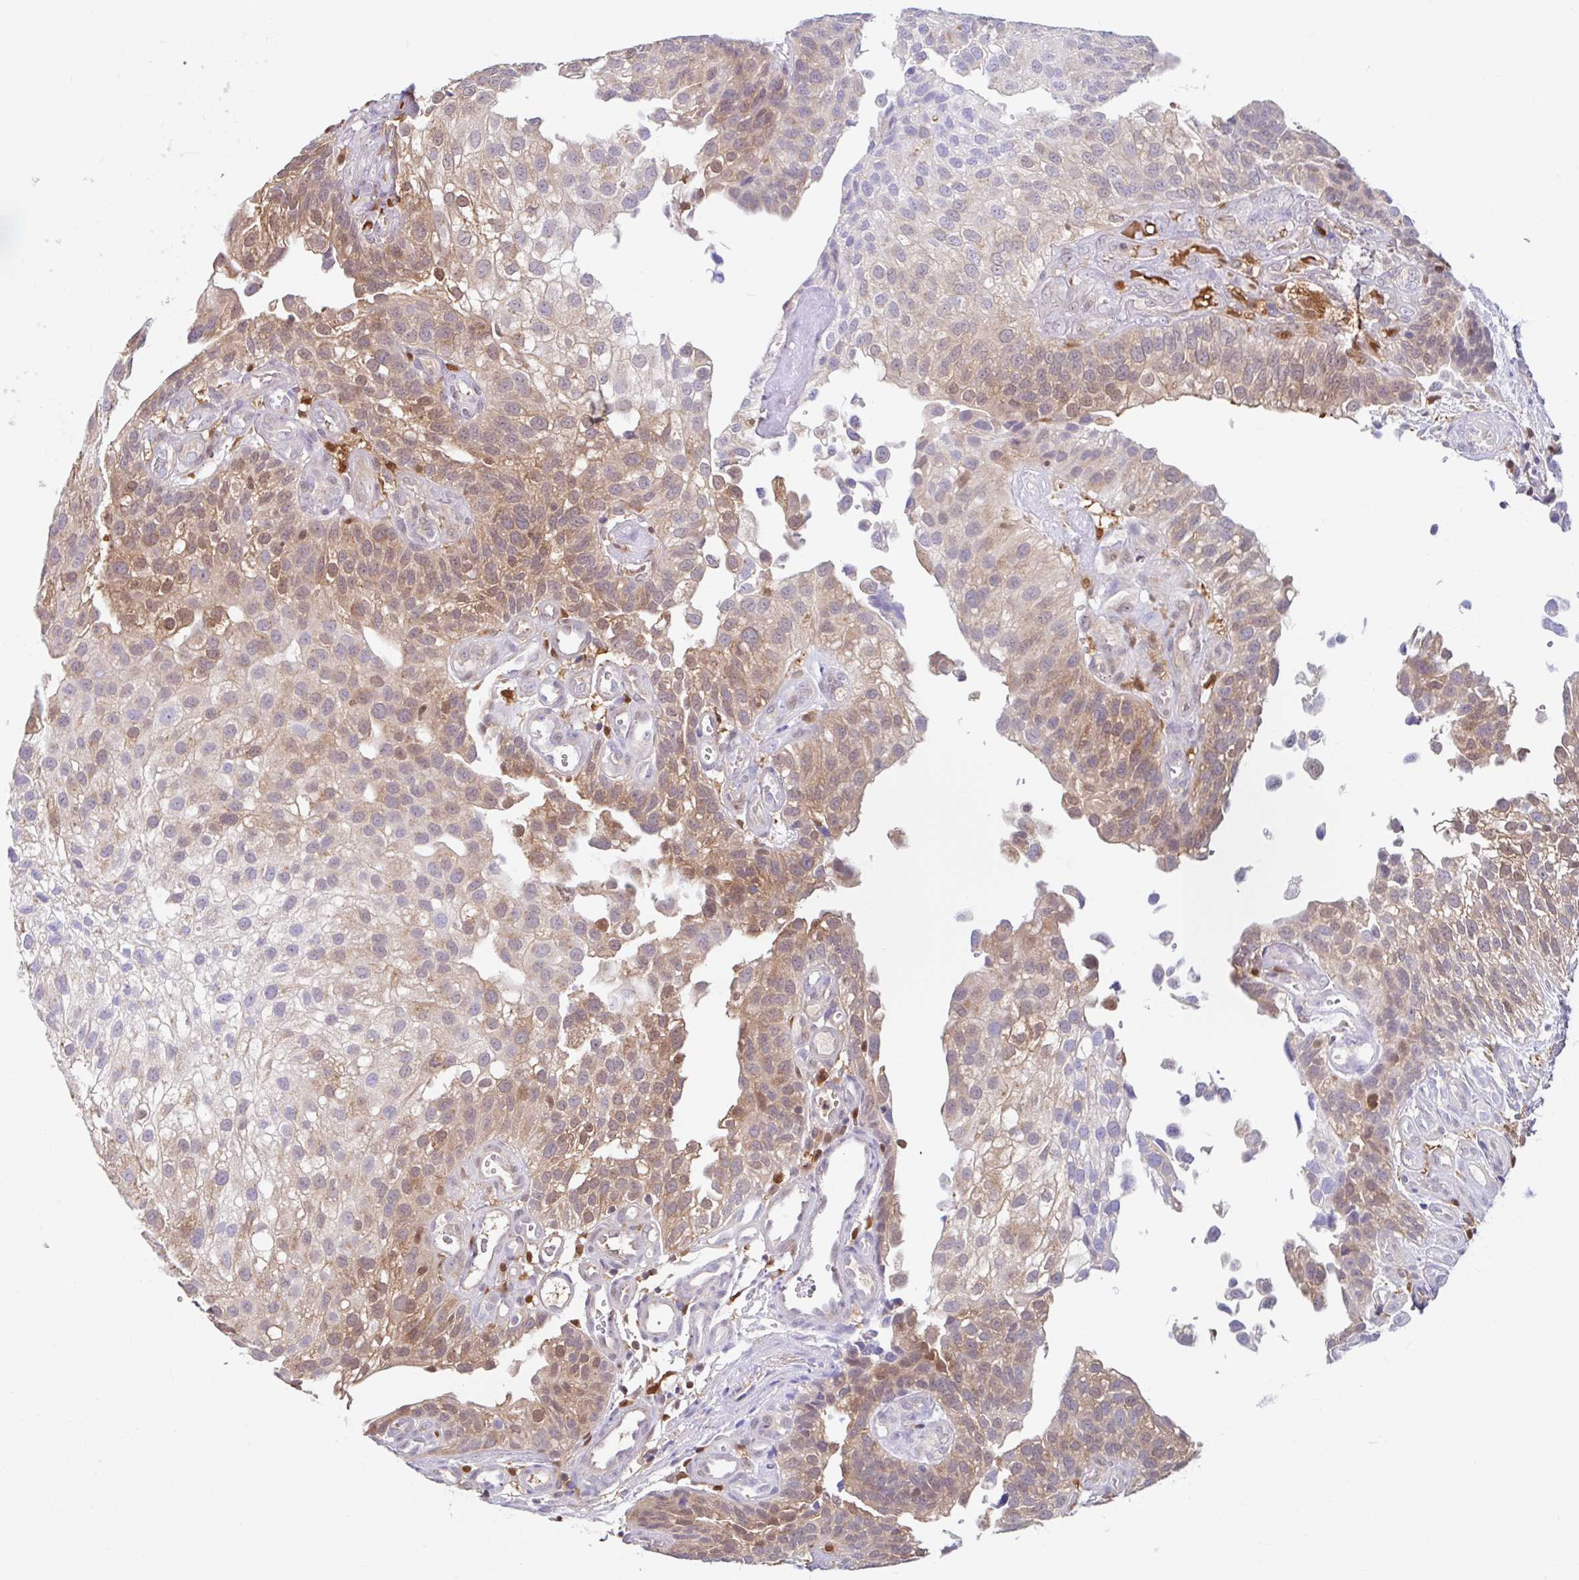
{"staining": {"intensity": "moderate", "quantity": "25%-75%", "location": "cytoplasmic/membranous,nuclear"}, "tissue": "urothelial cancer", "cell_type": "Tumor cells", "image_type": "cancer", "snomed": [{"axis": "morphology", "description": "Urothelial carcinoma, NOS"}, {"axis": "topography", "description": "Urinary bladder"}], "caption": "Protein staining by IHC displays moderate cytoplasmic/membranous and nuclear expression in approximately 25%-75% of tumor cells in transitional cell carcinoma.", "gene": "BLVRA", "patient": {"sex": "male", "age": 87}}